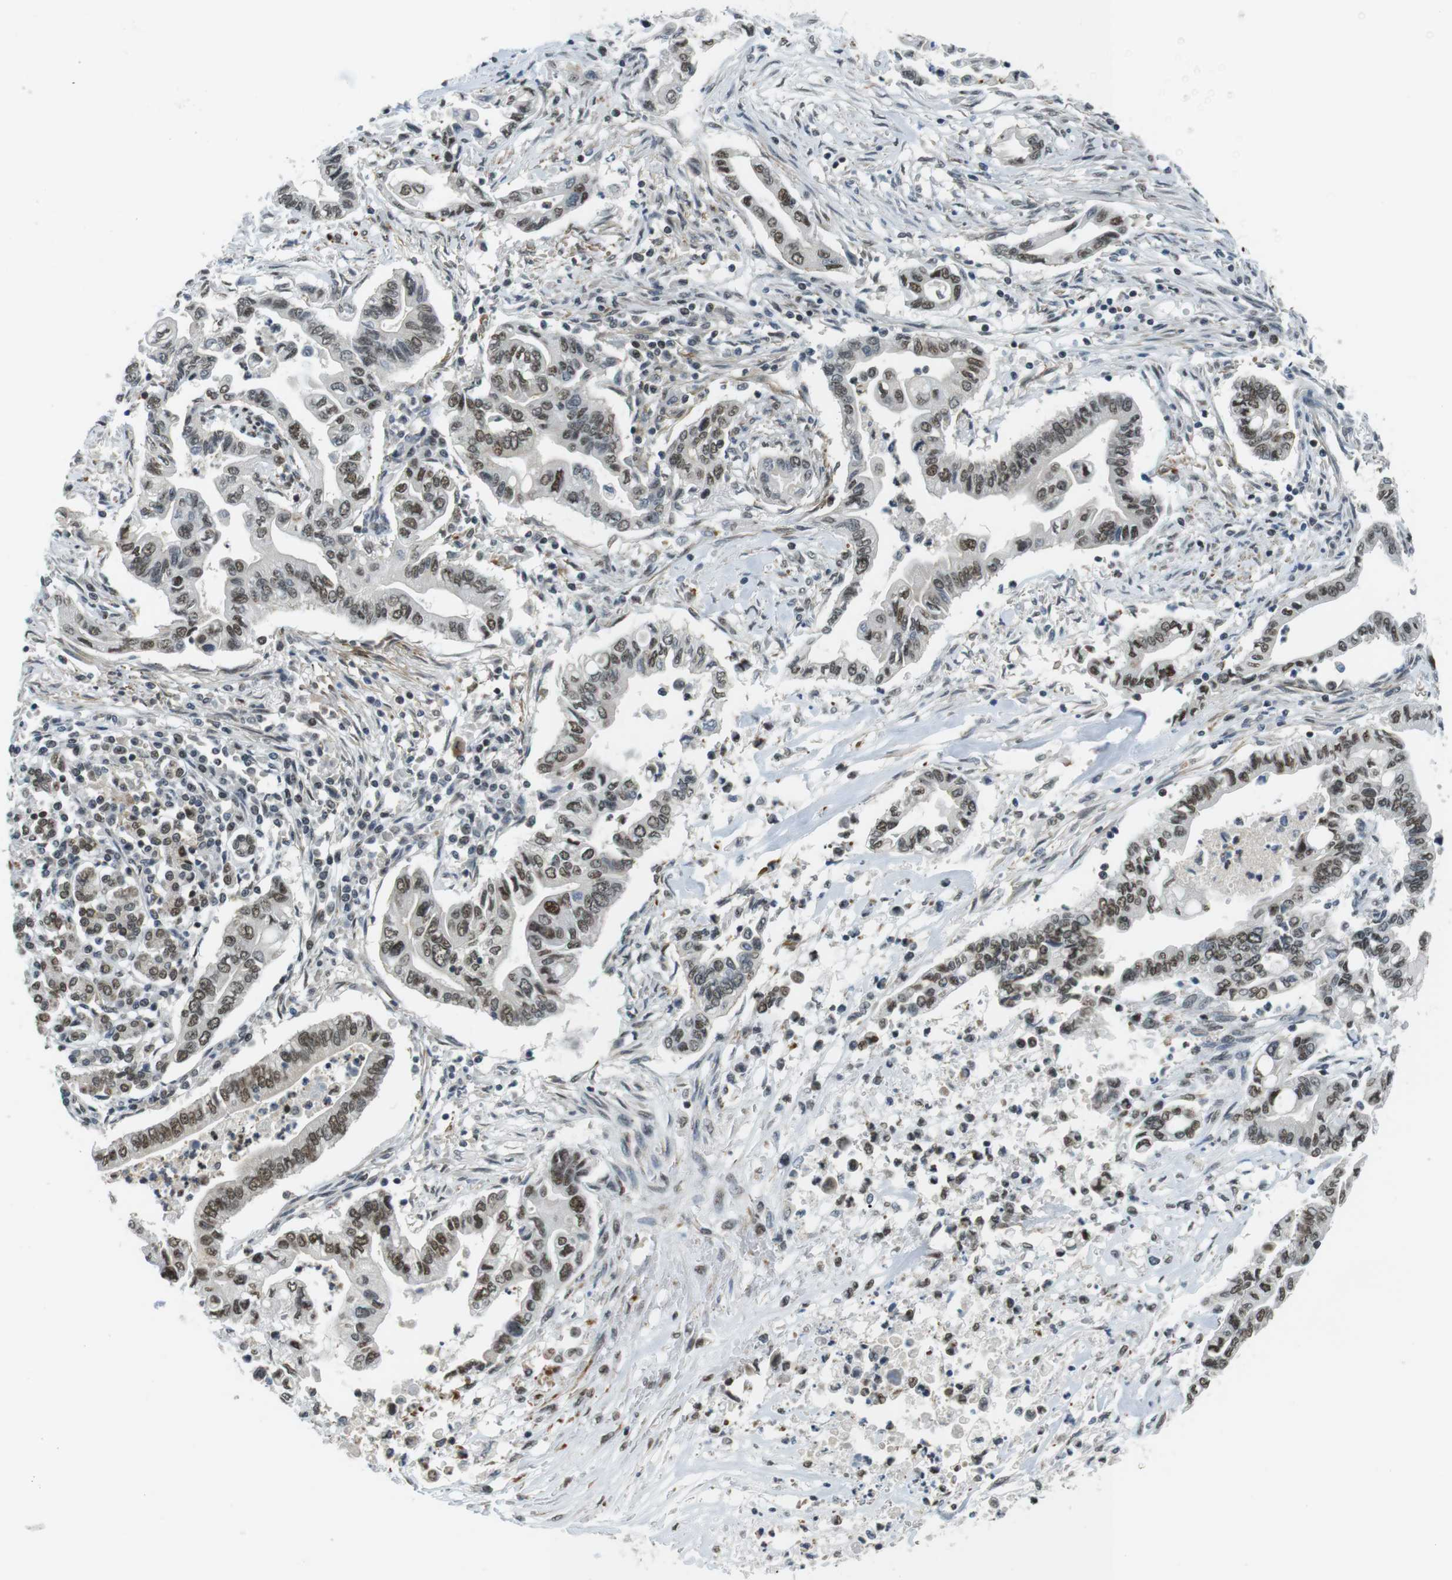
{"staining": {"intensity": "moderate", "quantity": ">75%", "location": "nuclear"}, "tissue": "pancreatic cancer", "cell_type": "Tumor cells", "image_type": "cancer", "snomed": [{"axis": "morphology", "description": "Adenocarcinoma, NOS"}, {"axis": "topography", "description": "Pancreas"}], "caption": "Tumor cells show medium levels of moderate nuclear positivity in approximately >75% of cells in human adenocarcinoma (pancreatic).", "gene": "USP7", "patient": {"sex": "female", "age": 57}}